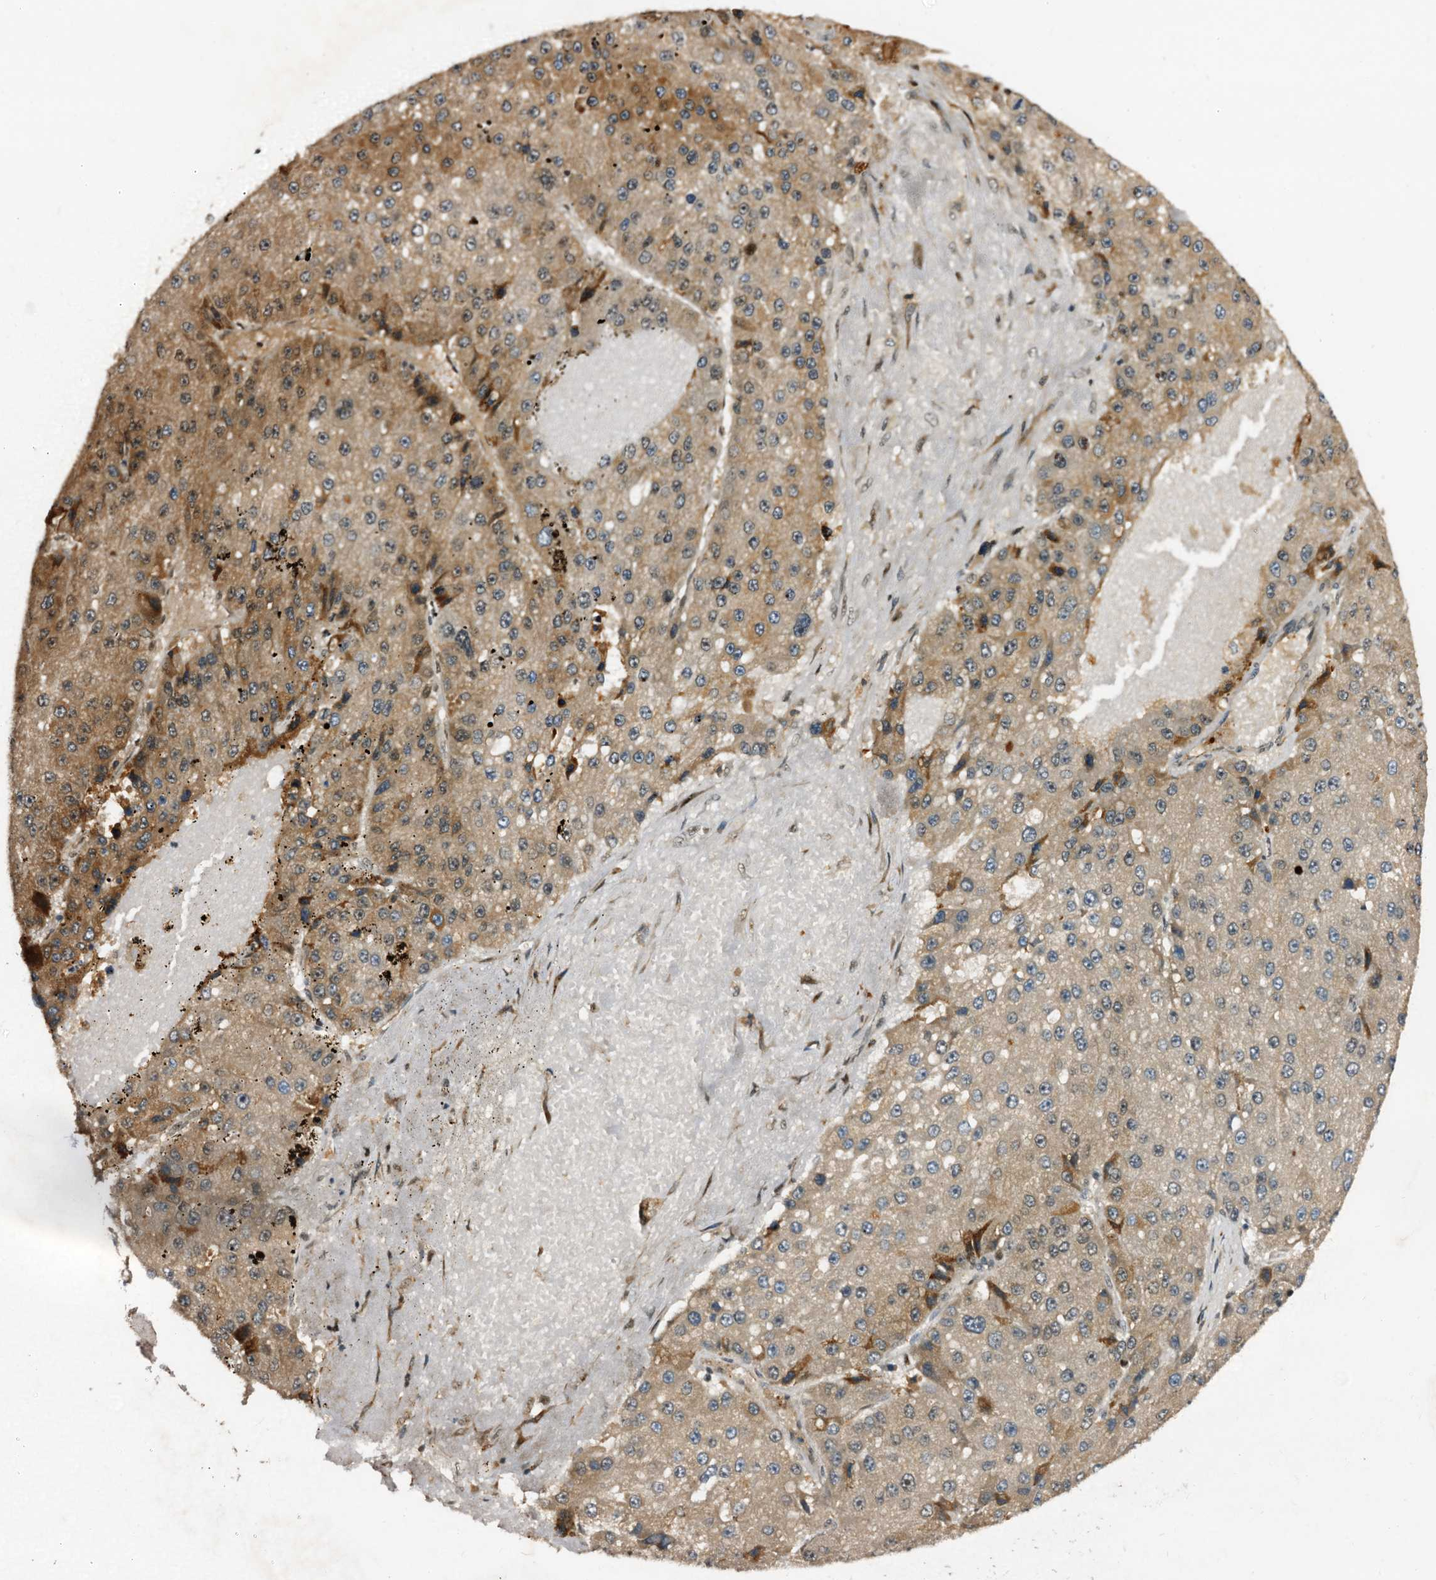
{"staining": {"intensity": "moderate", "quantity": ">75%", "location": "cytoplasmic/membranous"}, "tissue": "liver cancer", "cell_type": "Tumor cells", "image_type": "cancer", "snomed": [{"axis": "morphology", "description": "Carcinoma, Hepatocellular, NOS"}, {"axis": "topography", "description": "Liver"}], "caption": "This image displays liver cancer (hepatocellular carcinoma) stained with IHC to label a protein in brown. The cytoplasmic/membranous of tumor cells show moderate positivity for the protein. Nuclei are counter-stained blue.", "gene": "TRAPPC4", "patient": {"sex": "female", "age": 73}}